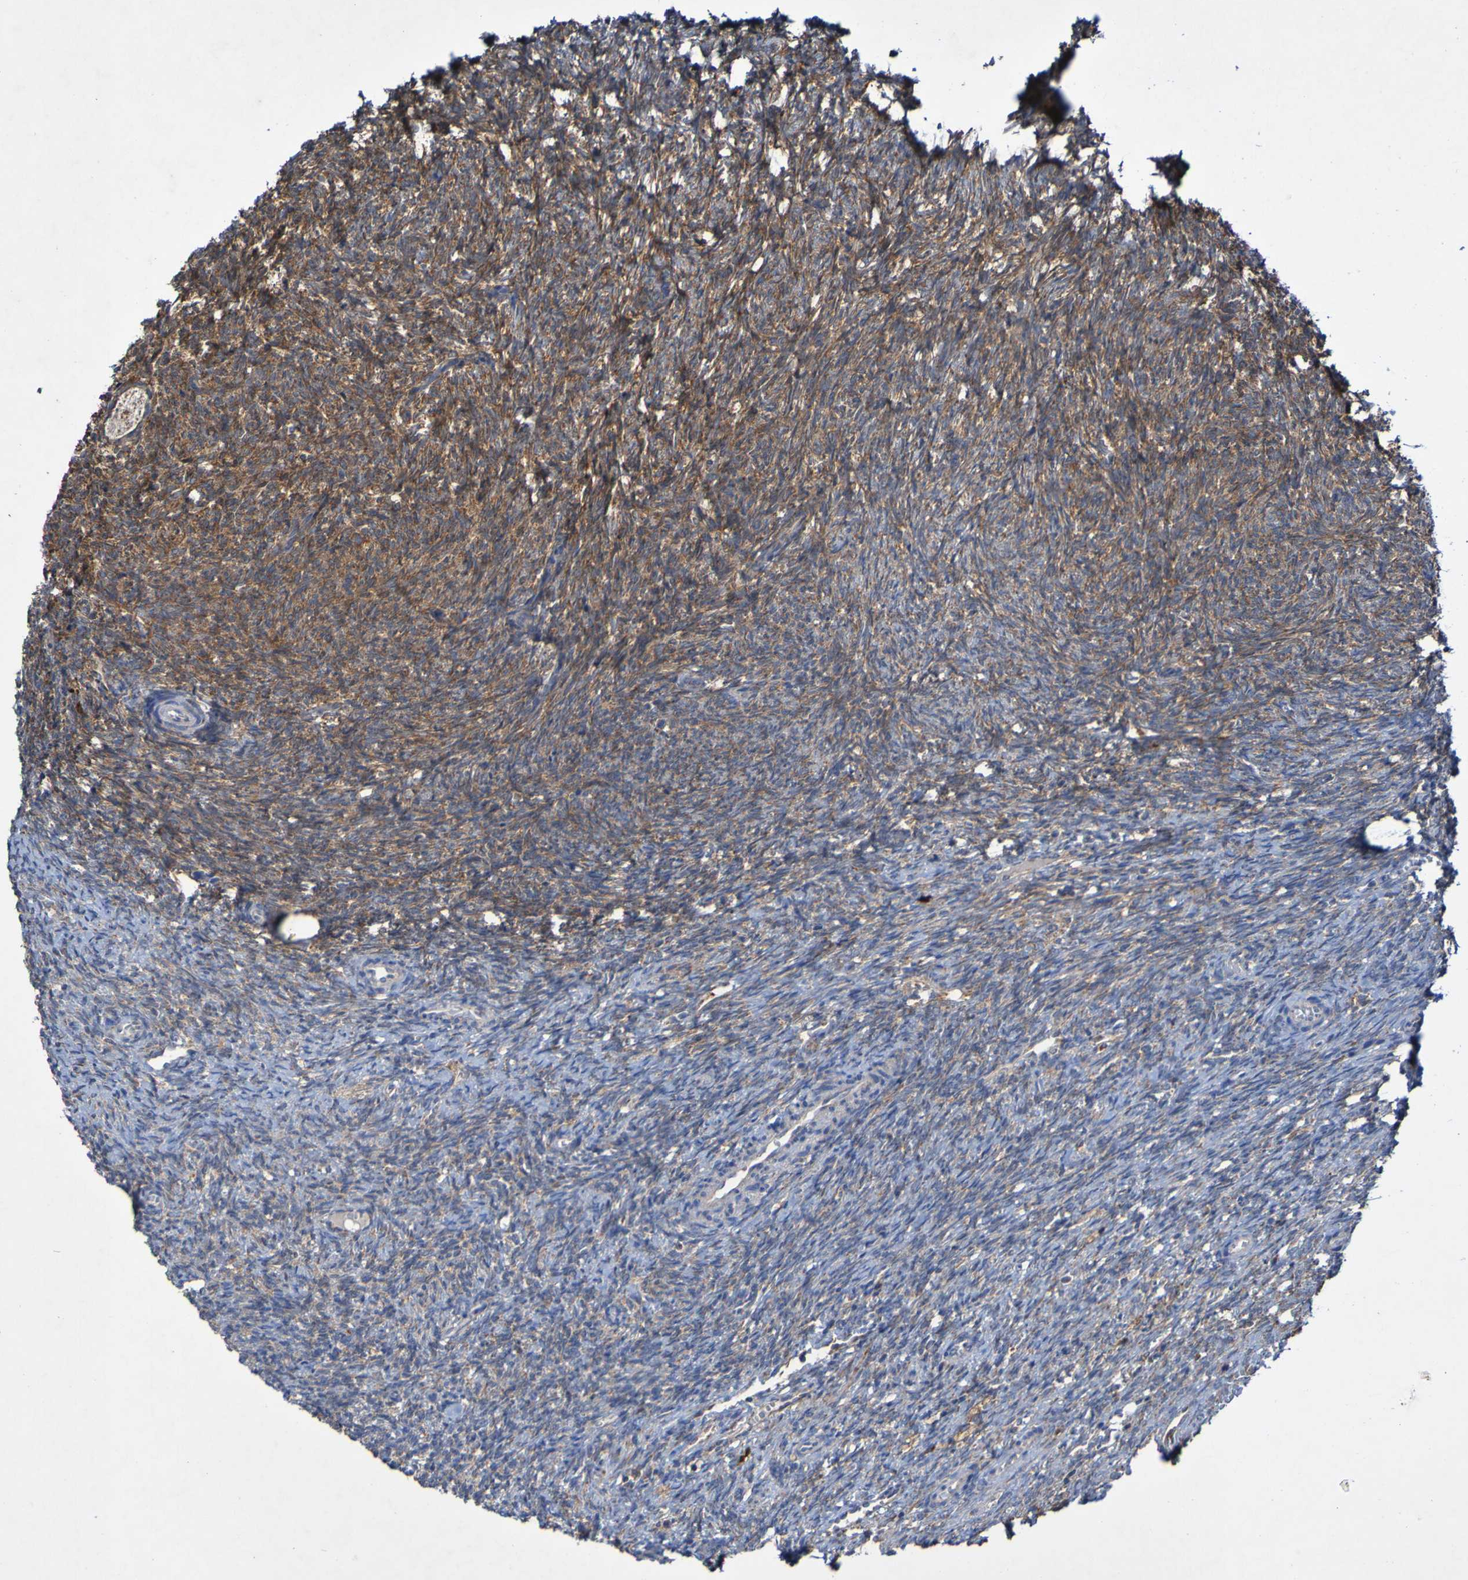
{"staining": {"intensity": "moderate", "quantity": ">75%", "location": "cytoplasmic/membranous"}, "tissue": "ovary", "cell_type": "Follicle cells", "image_type": "normal", "snomed": [{"axis": "morphology", "description": "Normal tissue, NOS"}, {"axis": "topography", "description": "Ovary"}], "caption": "Ovary was stained to show a protein in brown. There is medium levels of moderate cytoplasmic/membranous staining in about >75% of follicle cells.", "gene": "CCDC51", "patient": {"sex": "female", "age": 41}}